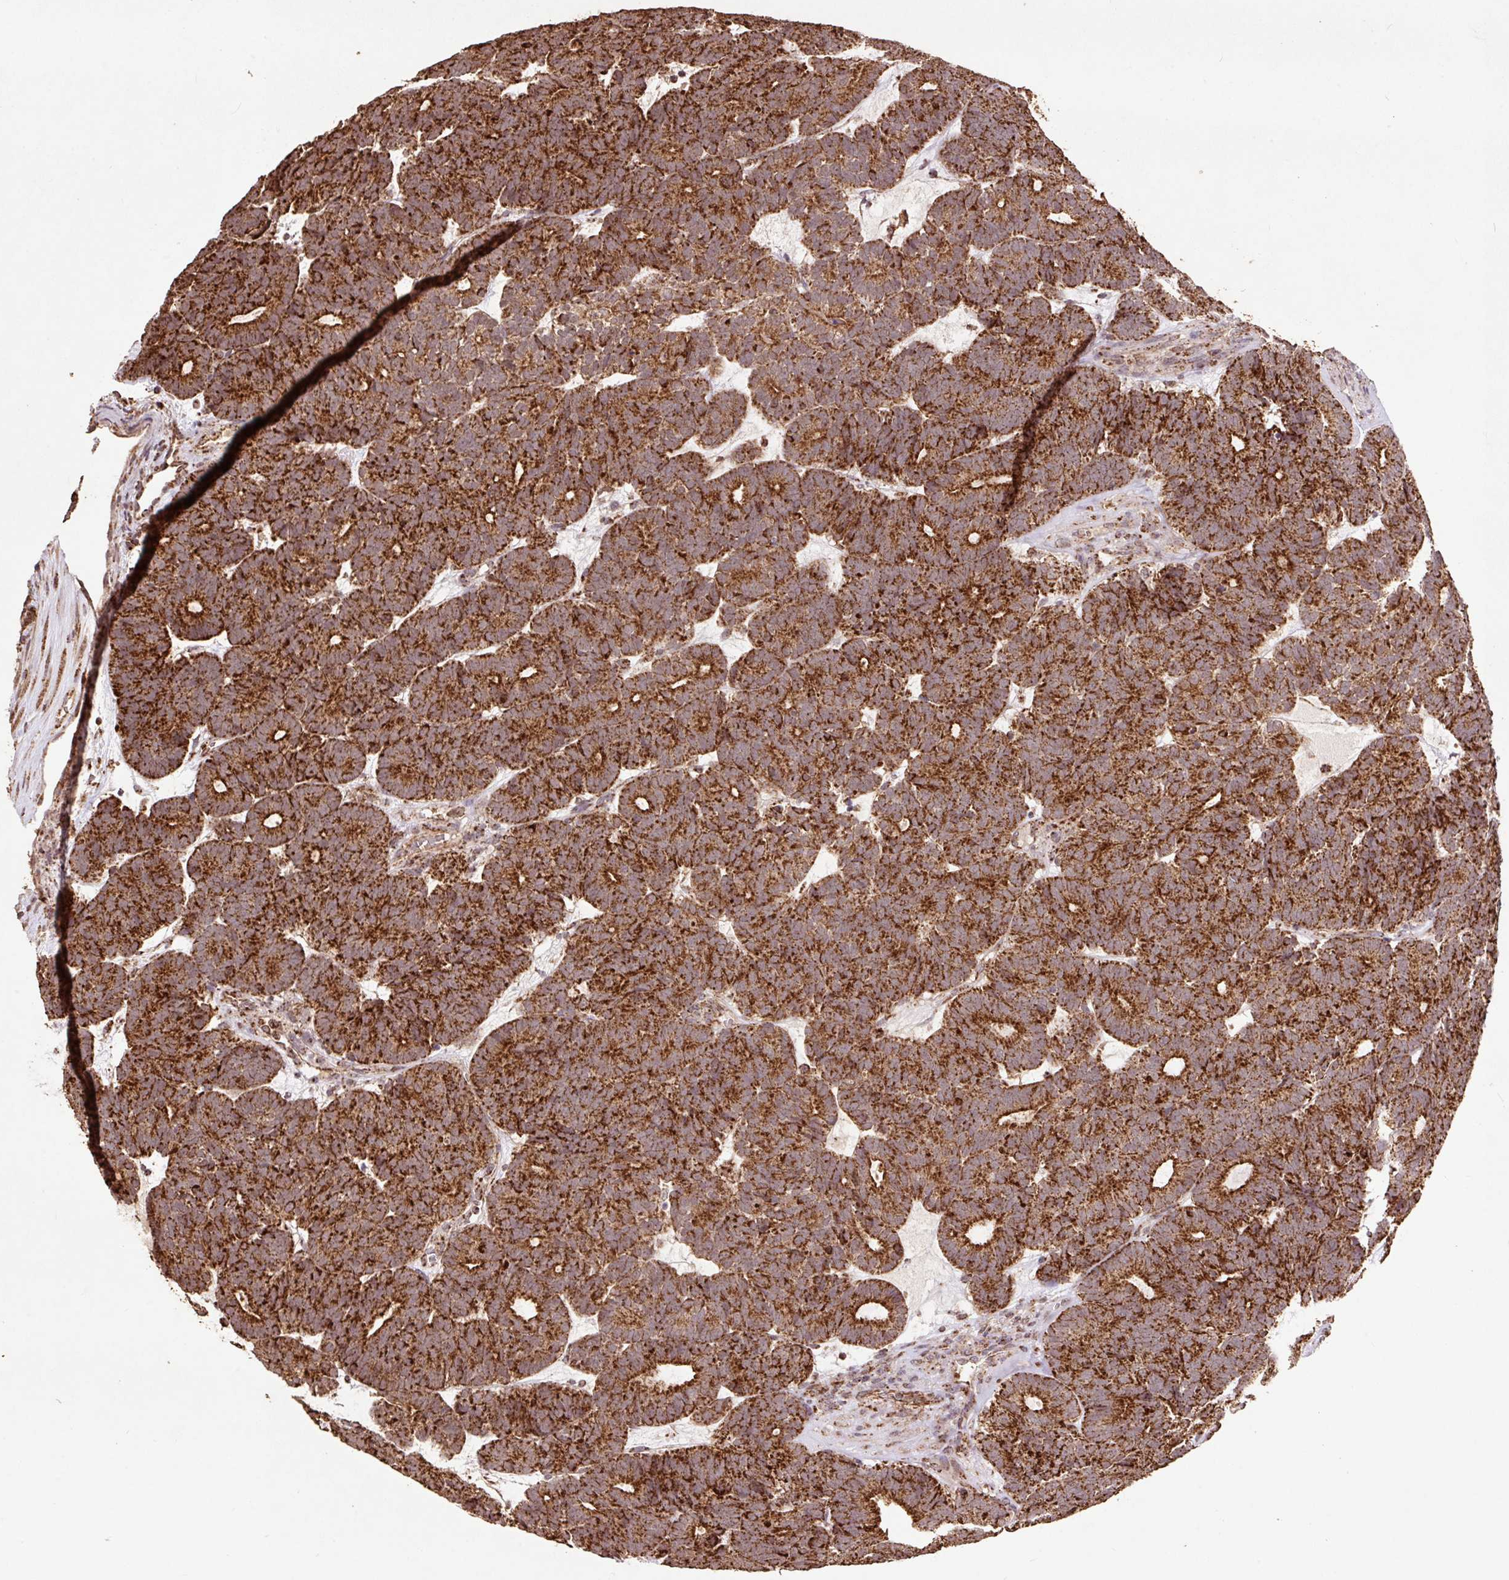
{"staining": {"intensity": "strong", "quantity": ">75%", "location": "cytoplasmic/membranous"}, "tissue": "head and neck cancer", "cell_type": "Tumor cells", "image_type": "cancer", "snomed": [{"axis": "morphology", "description": "Adenocarcinoma, NOS"}, {"axis": "topography", "description": "Head-Neck"}], "caption": "Head and neck cancer stained for a protein (brown) exhibits strong cytoplasmic/membranous positive positivity in approximately >75% of tumor cells.", "gene": "ATP5F1A", "patient": {"sex": "female", "age": 81}}